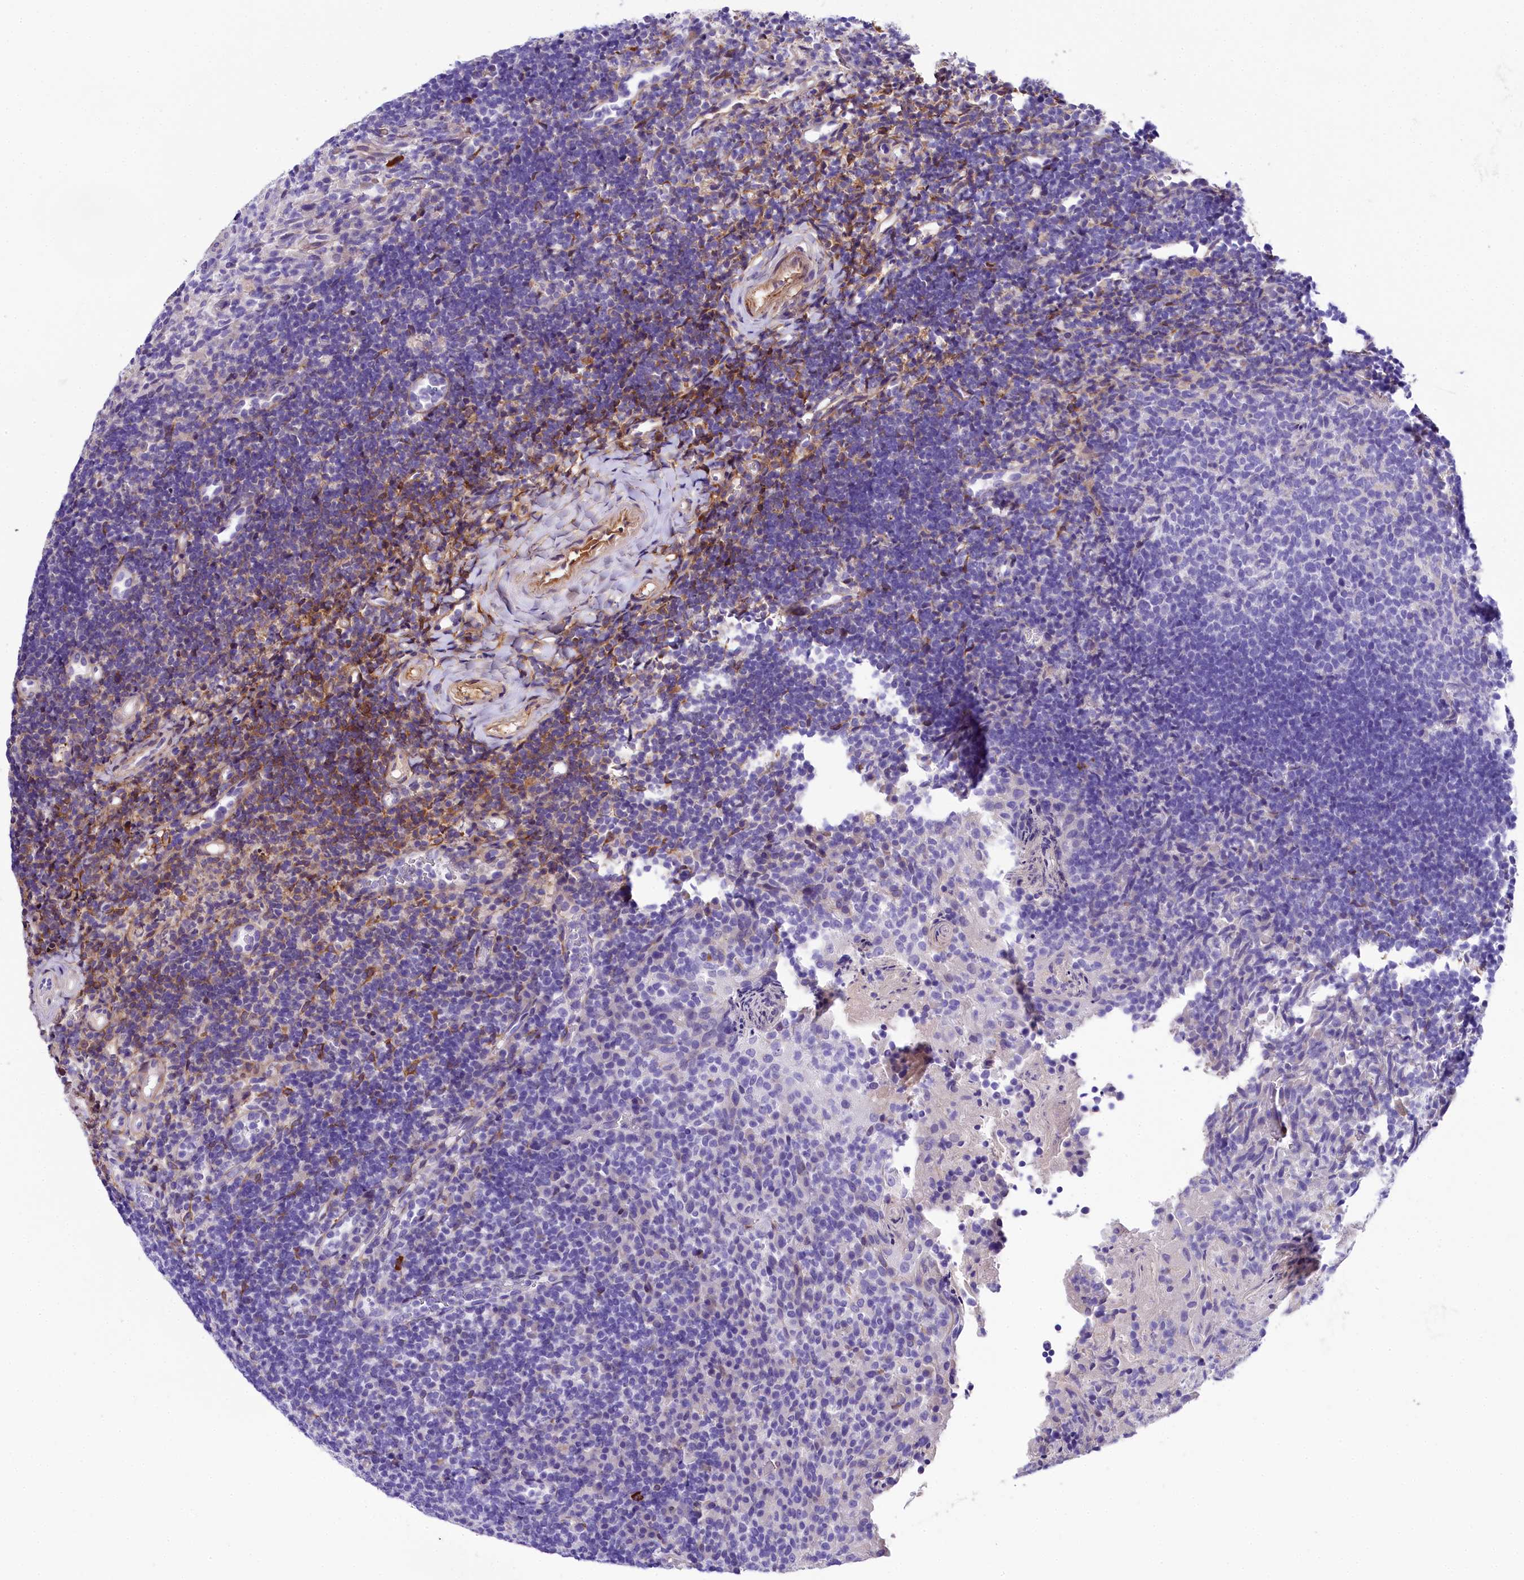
{"staining": {"intensity": "negative", "quantity": "none", "location": "none"}, "tissue": "tonsil", "cell_type": "Germinal center cells", "image_type": "normal", "snomed": [{"axis": "morphology", "description": "Normal tissue, NOS"}, {"axis": "topography", "description": "Tonsil"}], "caption": "Germinal center cells are negative for protein expression in benign human tonsil. (DAB (3,3'-diaminobenzidine) IHC visualized using brightfield microscopy, high magnification).", "gene": "SOD3", "patient": {"sex": "female", "age": 10}}